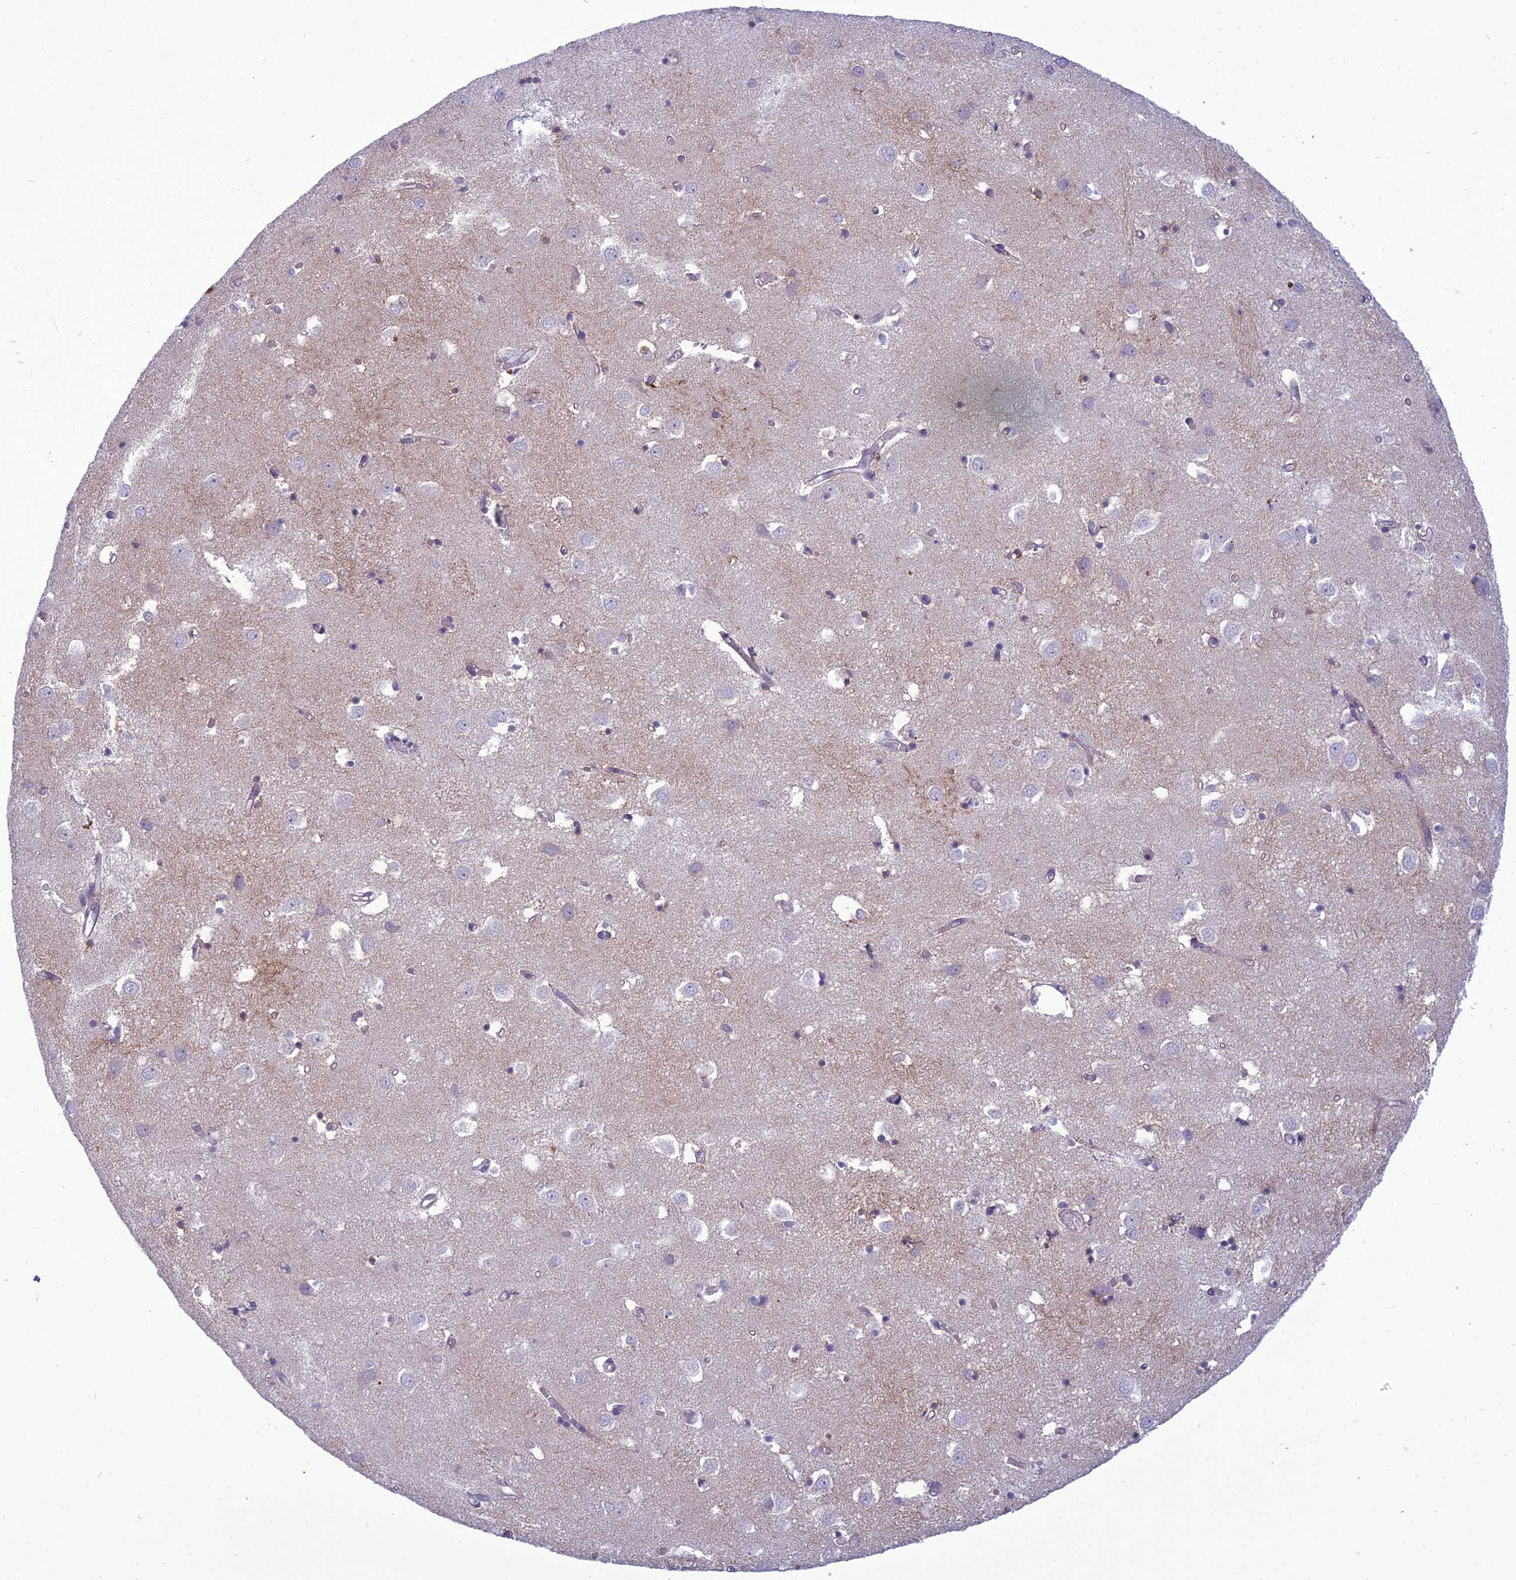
{"staining": {"intensity": "moderate", "quantity": "<25%", "location": "cytoplasmic/membranous"}, "tissue": "caudate", "cell_type": "Glial cells", "image_type": "normal", "snomed": [{"axis": "morphology", "description": "Normal tissue, NOS"}, {"axis": "topography", "description": "Lateral ventricle wall"}], "caption": "An immunohistochemistry (IHC) photomicrograph of benign tissue is shown. Protein staining in brown shows moderate cytoplasmic/membranous positivity in caudate within glial cells.", "gene": "ANKS4B", "patient": {"sex": "male", "age": 70}}